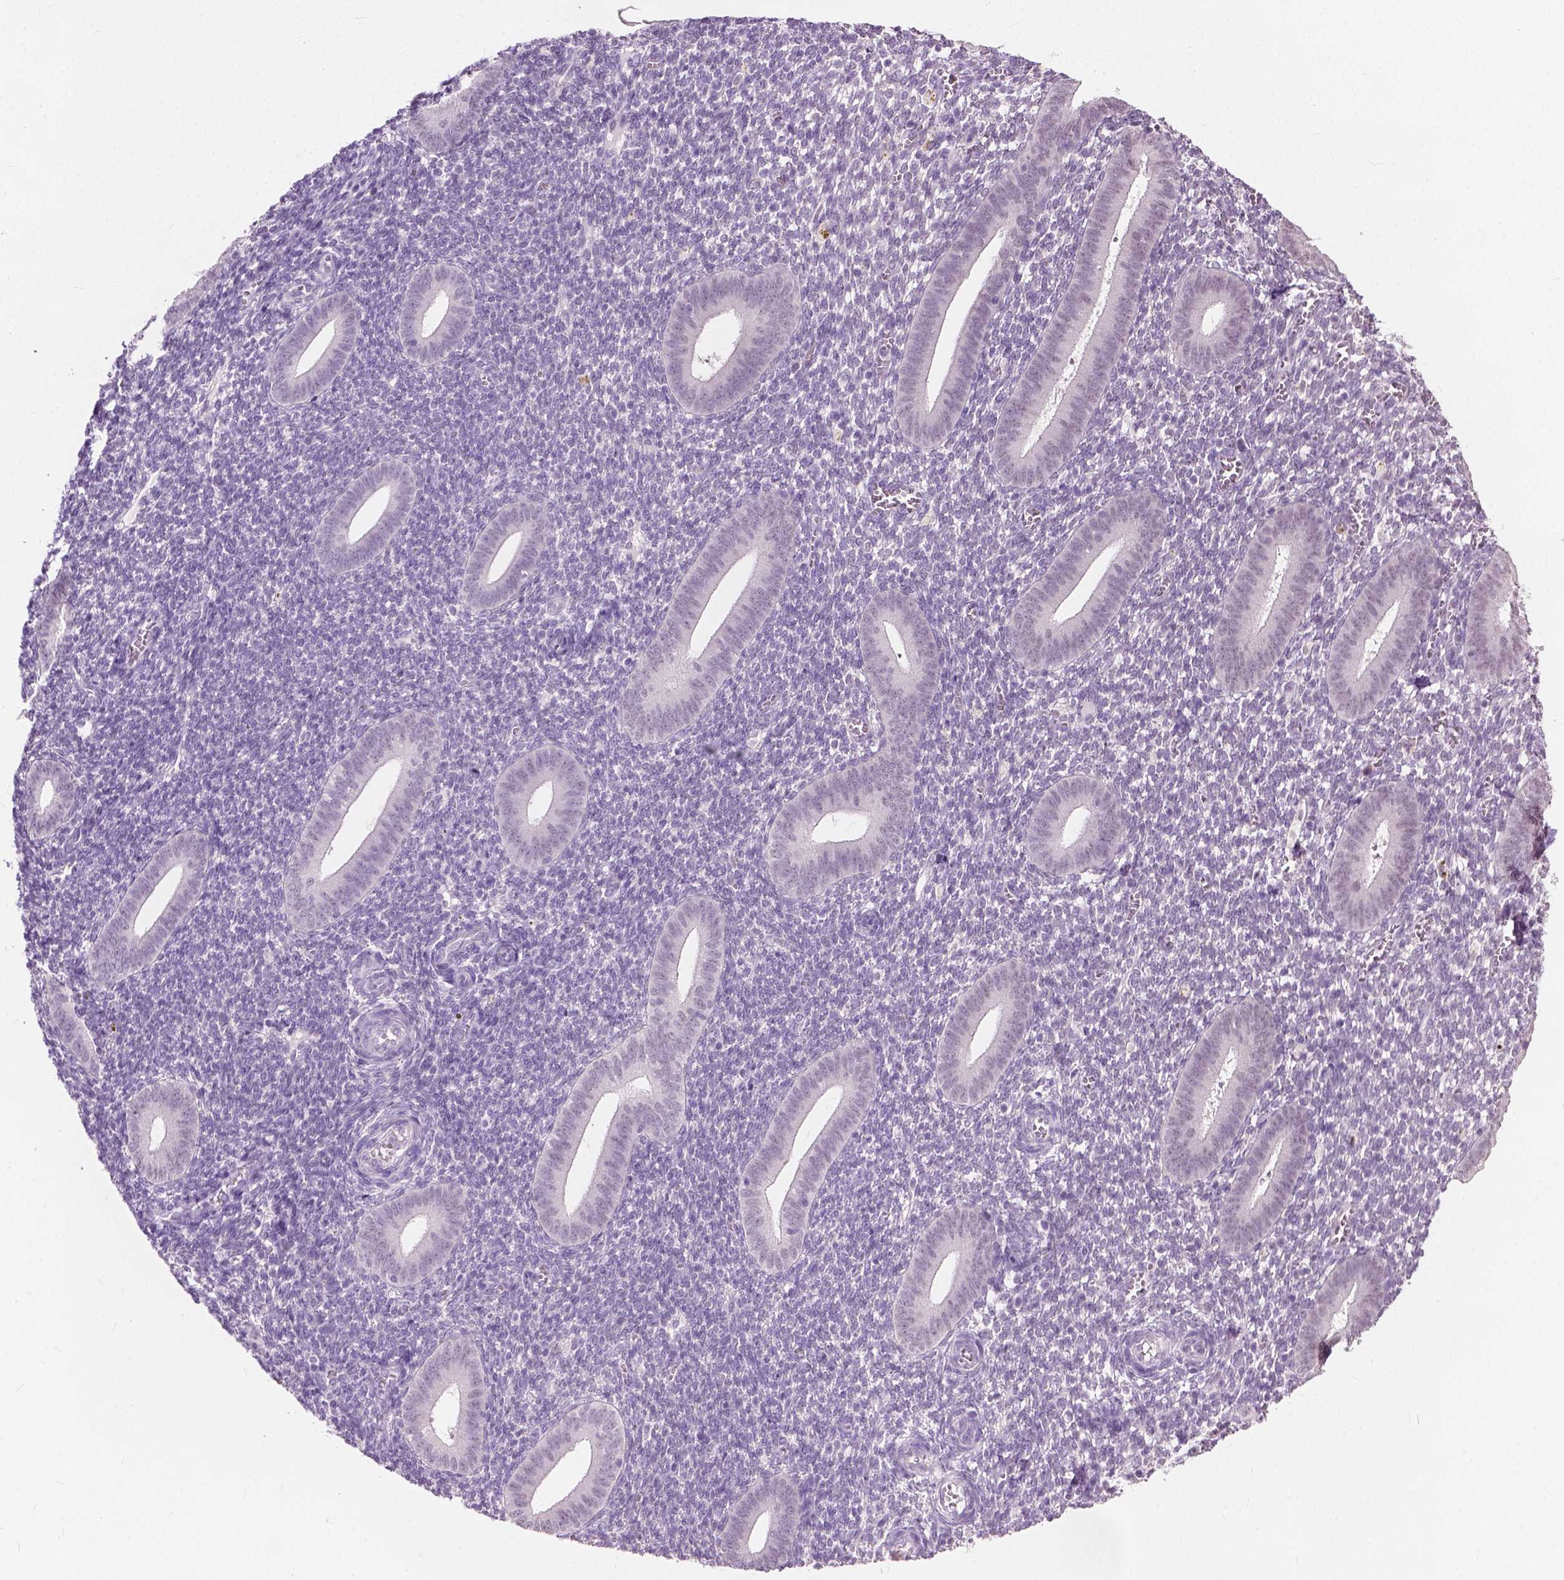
{"staining": {"intensity": "negative", "quantity": "none", "location": "none"}, "tissue": "endometrium", "cell_type": "Cells in endometrial stroma", "image_type": "normal", "snomed": [{"axis": "morphology", "description": "Normal tissue, NOS"}, {"axis": "topography", "description": "Endometrium"}], "caption": "There is no significant expression in cells in endometrial stroma of endometrium.", "gene": "GPR37L1", "patient": {"sex": "female", "age": 25}}